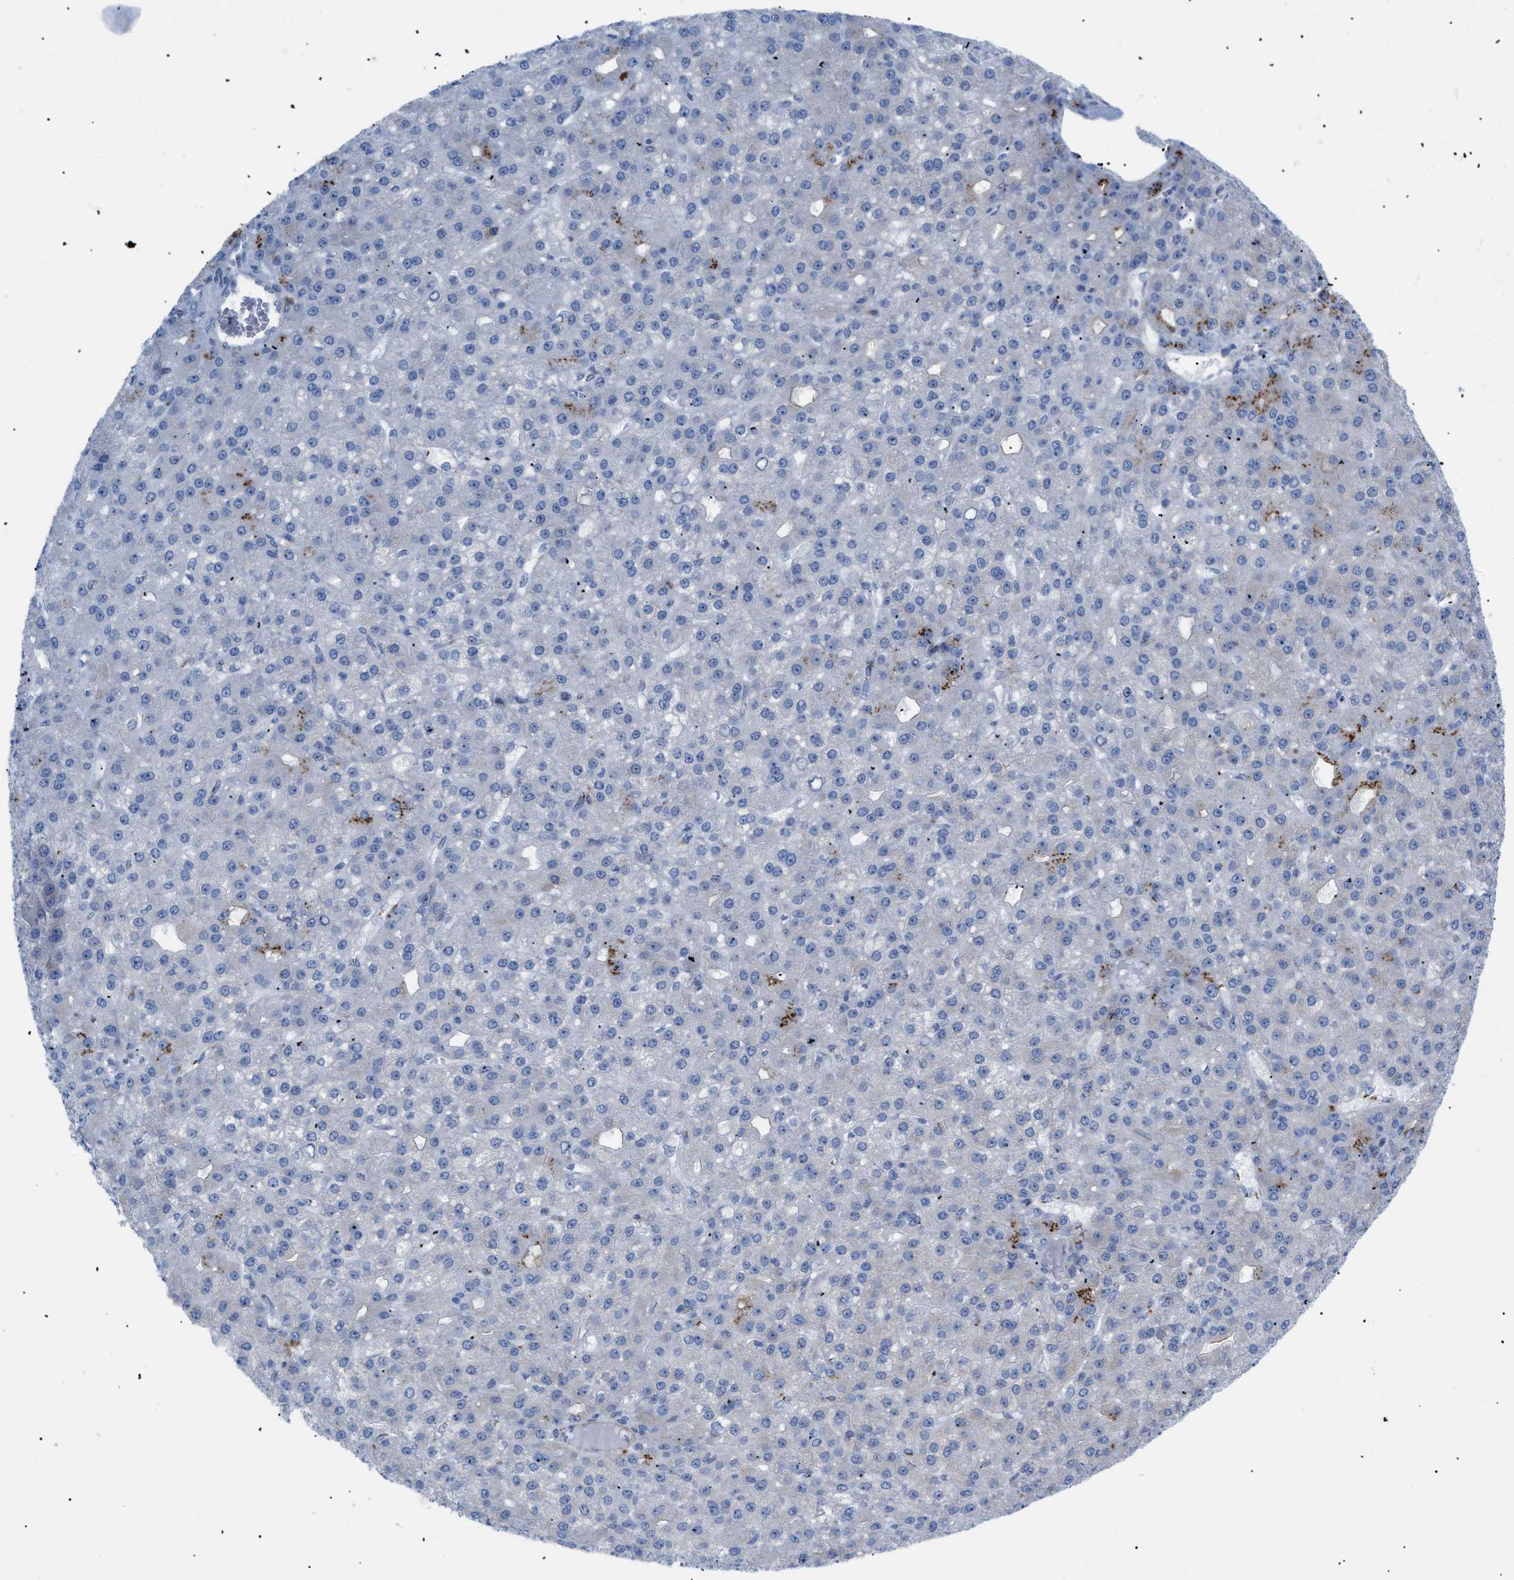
{"staining": {"intensity": "moderate", "quantity": "<25%", "location": "cytoplasmic/membranous"}, "tissue": "liver cancer", "cell_type": "Tumor cells", "image_type": "cancer", "snomed": [{"axis": "morphology", "description": "Carcinoma, Hepatocellular, NOS"}, {"axis": "topography", "description": "Liver"}], "caption": "Human liver cancer stained with a protein marker exhibits moderate staining in tumor cells.", "gene": "TMEM17", "patient": {"sex": "male", "age": 67}}